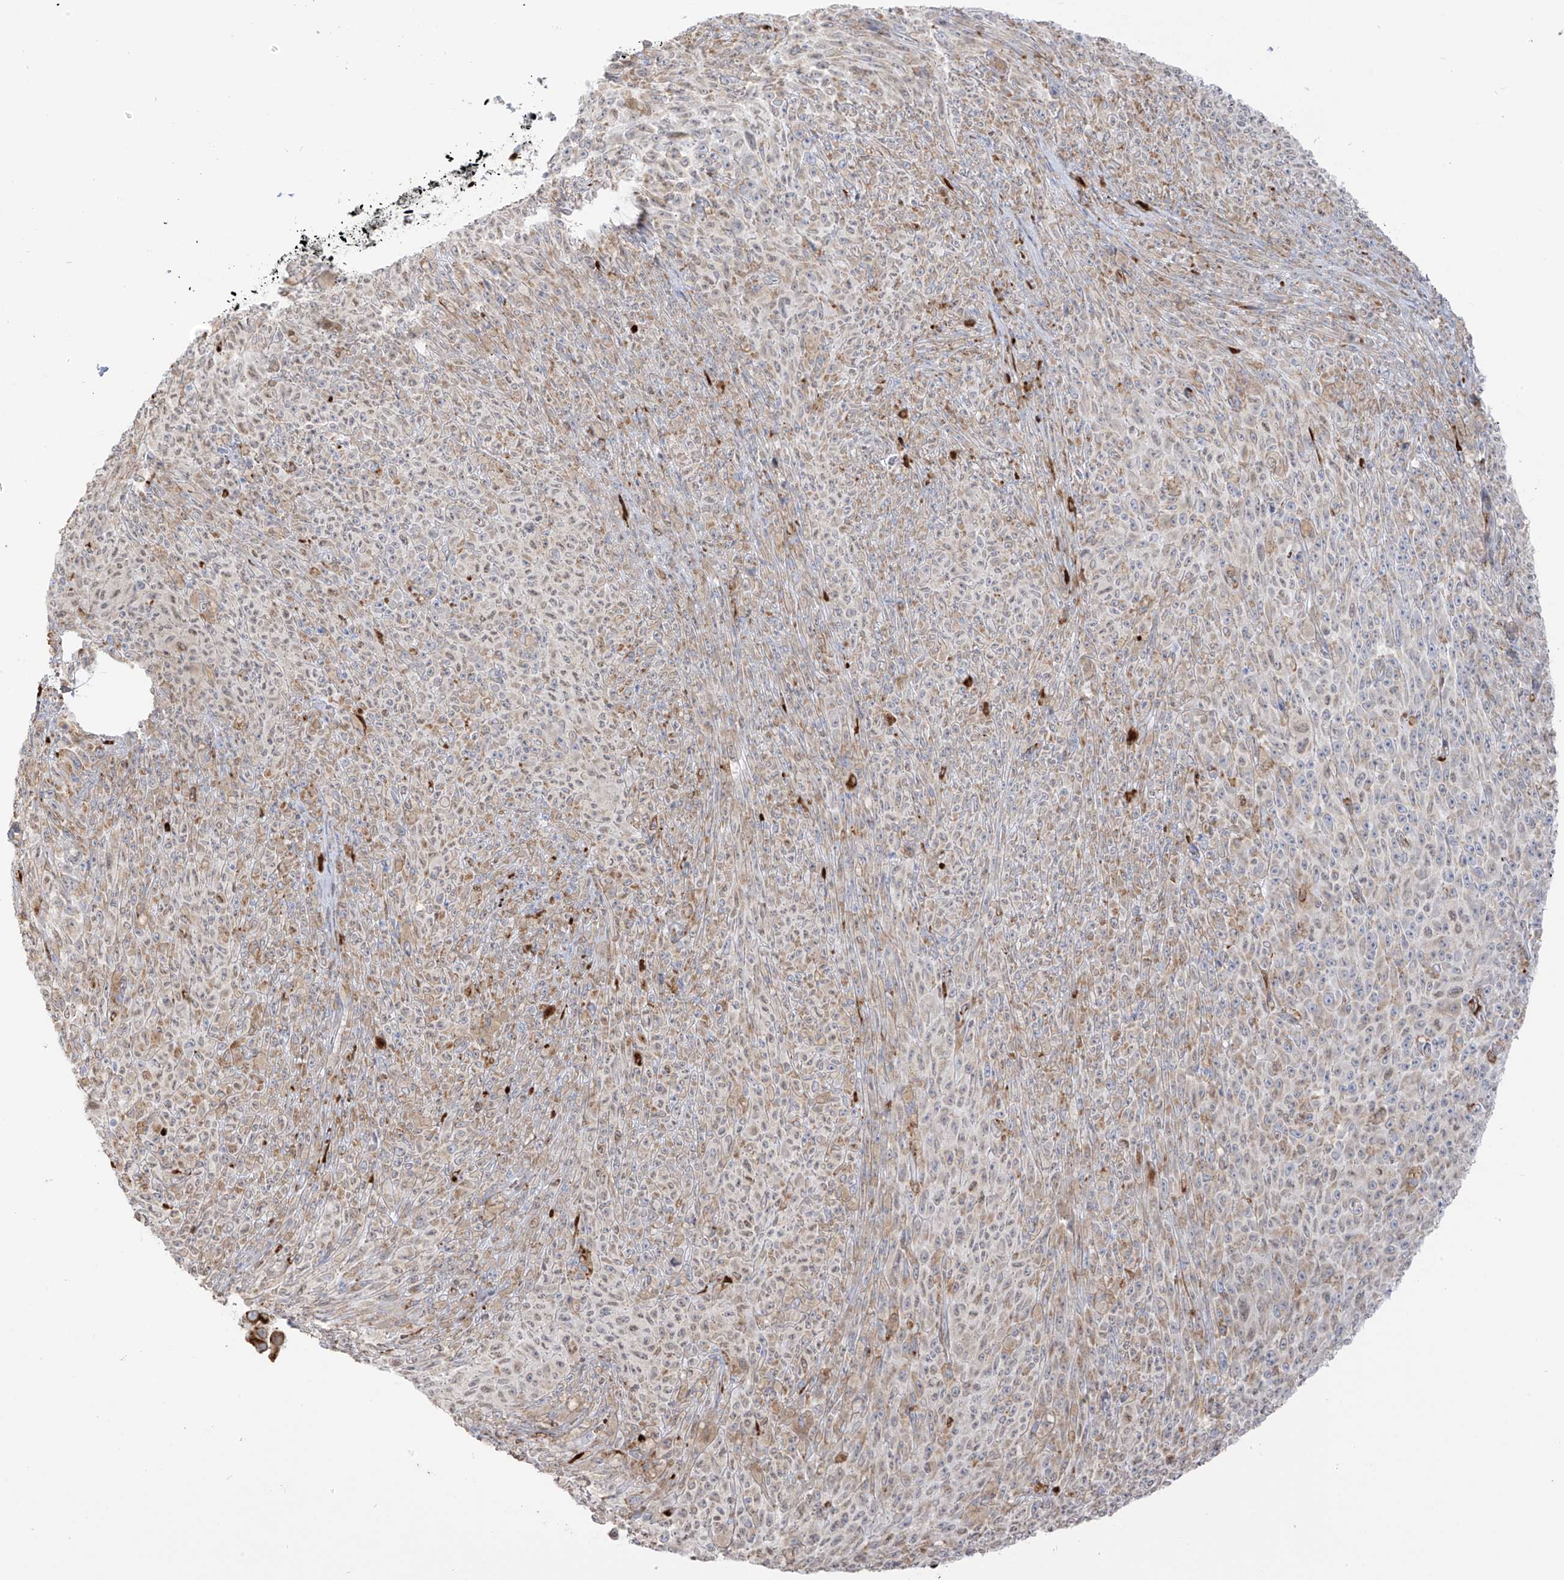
{"staining": {"intensity": "weak", "quantity": "25%-75%", "location": "cytoplasmic/membranous"}, "tissue": "melanoma", "cell_type": "Tumor cells", "image_type": "cancer", "snomed": [{"axis": "morphology", "description": "Malignant melanoma, NOS"}, {"axis": "topography", "description": "Skin"}], "caption": "A histopathology image of malignant melanoma stained for a protein exhibits weak cytoplasmic/membranous brown staining in tumor cells.", "gene": "LRRC59", "patient": {"sex": "female", "age": 82}}